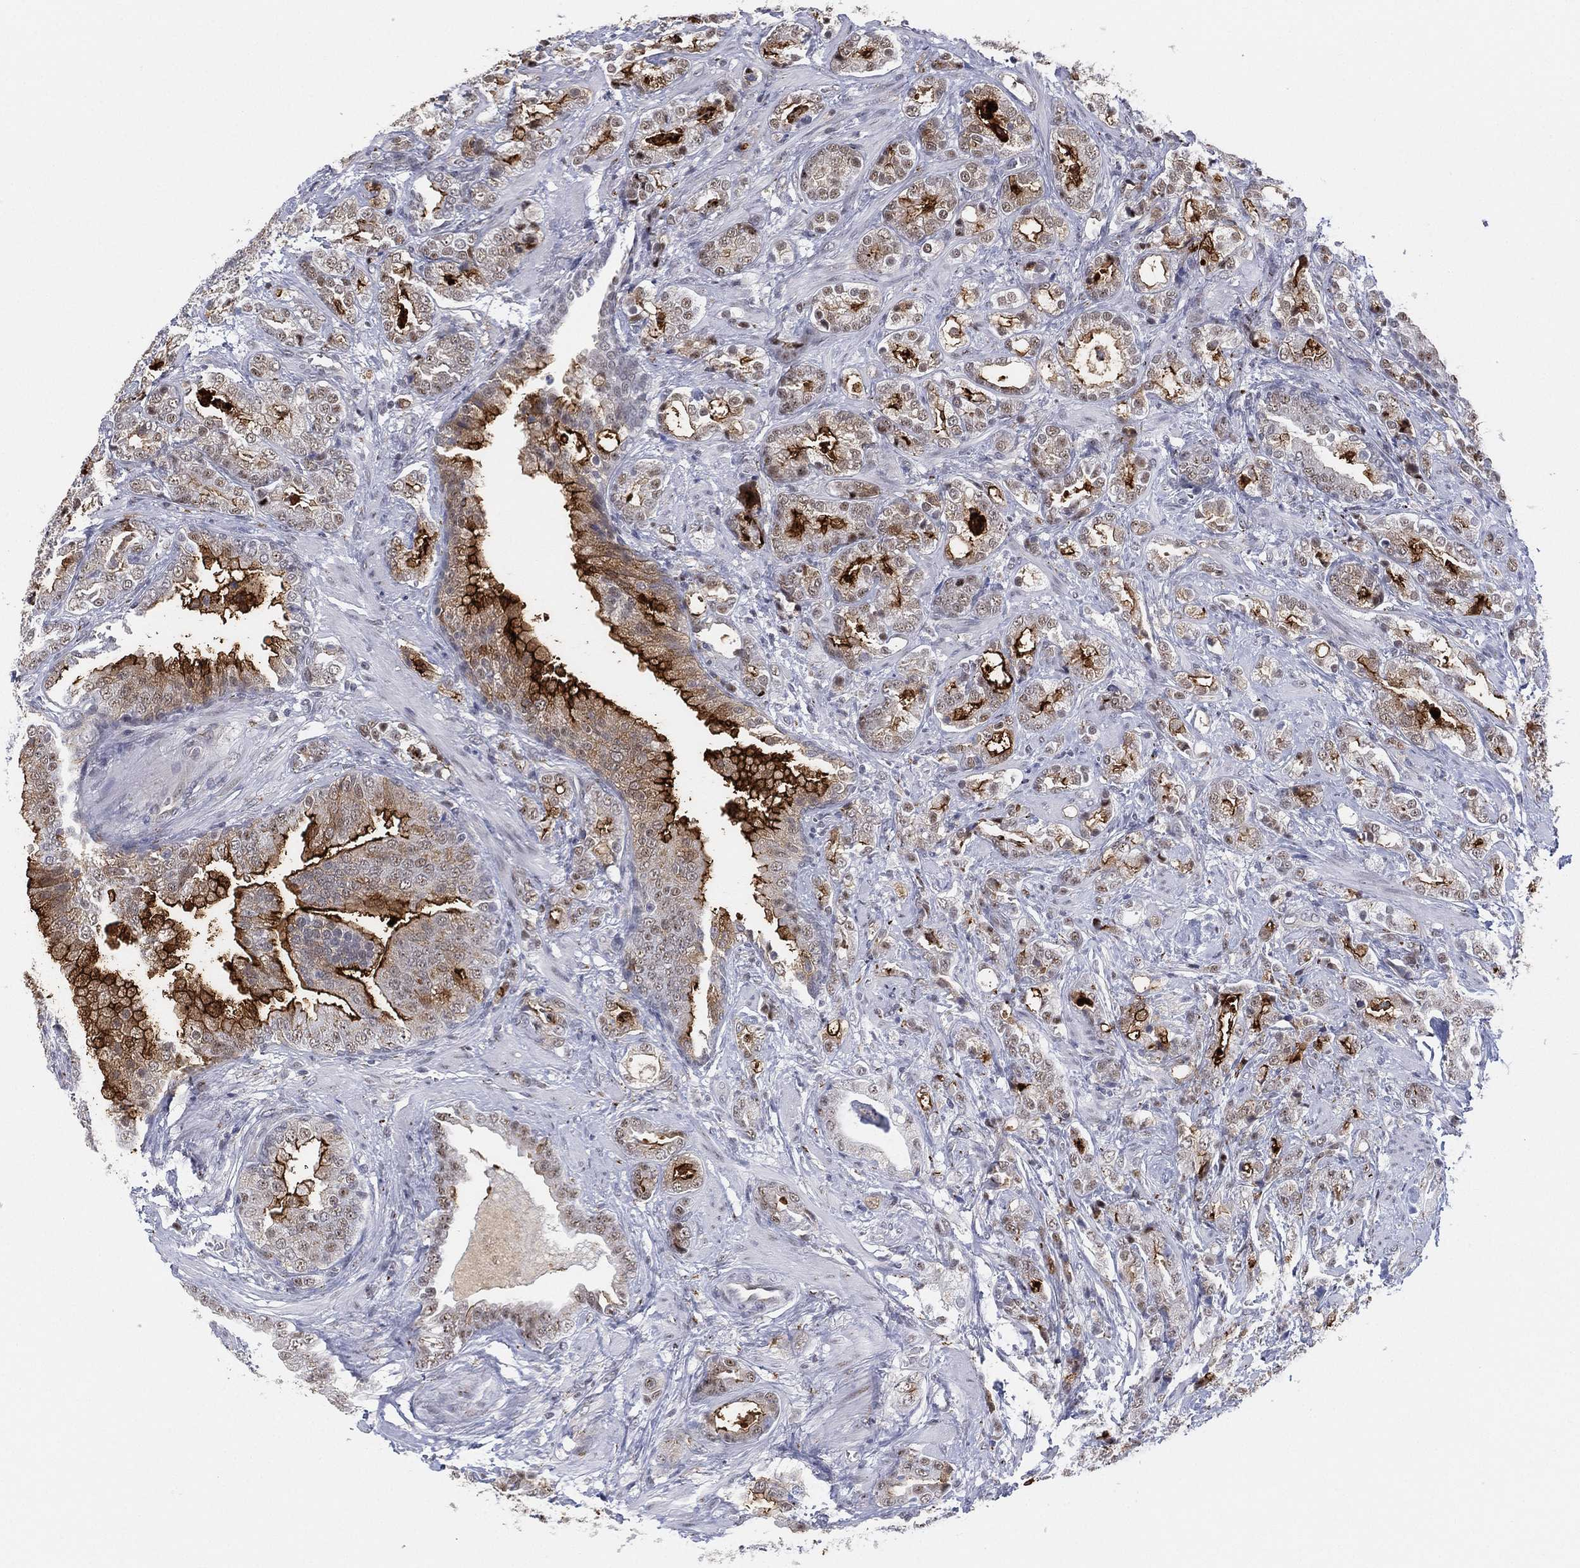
{"staining": {"intensity": "strong", "quantity": "<25%", "location": "cytoplasmic/membranous"}, "tissue": "prostate cancer", "cell_type": "Tumor cells", "image_type": "cancer", "snomed": [{"axis": "morphology", "description": "Adenocarcinoma, NOS"}, {"axis": "topography", "description": "Prostate"}], "caption": "Protein staining demonstrates strong cytoplasmic/membranous expression in approximately <25% of tumor cells in prostate cancer. (brown staining indicates protein expression, while blue staining denotes nuclei).", "gene": "CD177", "patient": {"sex": "male", "age": 57}}